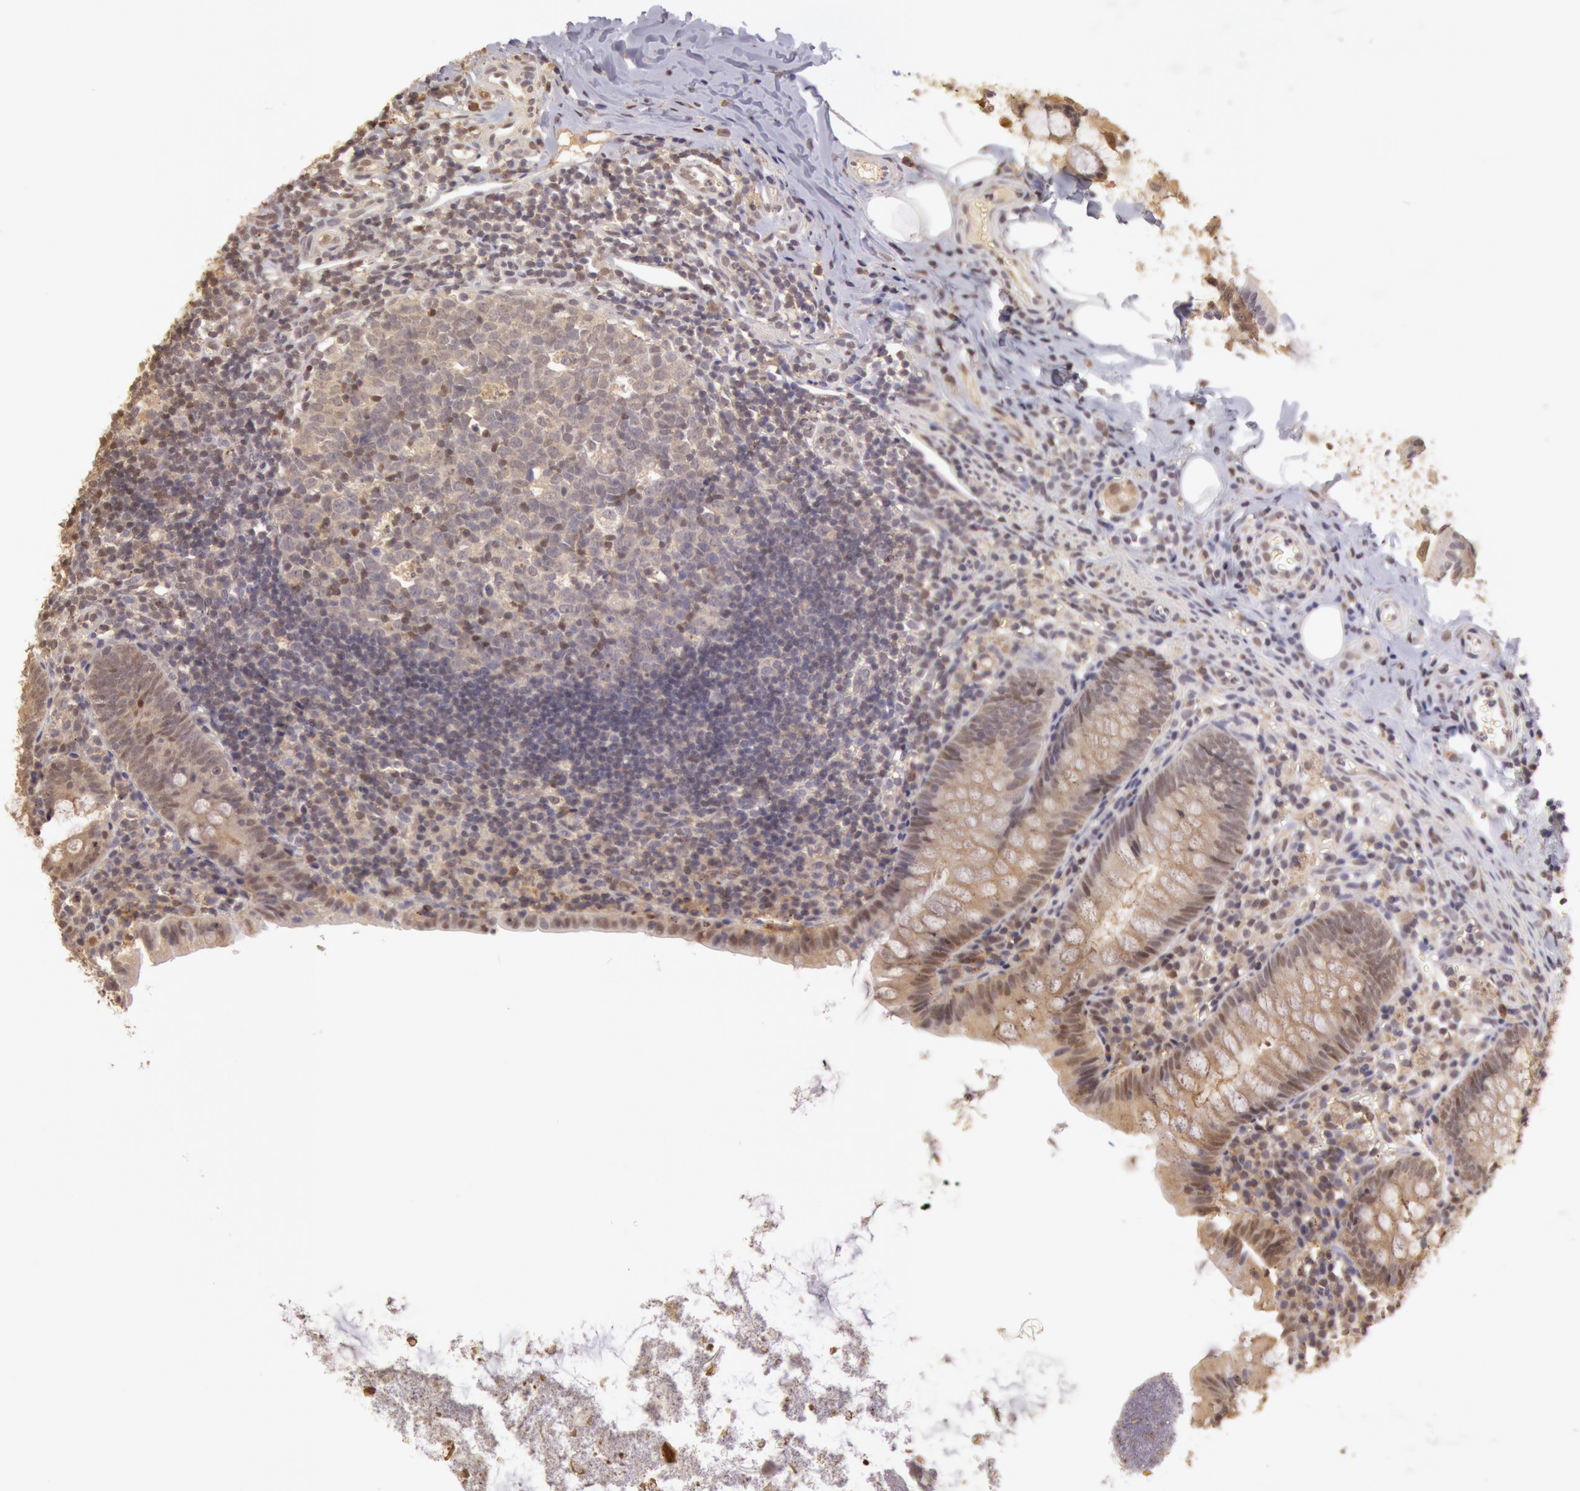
{"staining": {"intensity": "weak", "quantity": ">75%", "location": "cytoplasmic/membranous"}, "tissue": "appendix", "cell_type": "Glandular cells", "image_type": "normal", "snomed": [{"axis": "morphology", "description": "Normal tissue, NOS"}, {"axis": "topography", "description": "Appendix"}], "caption": "A high-resolution histopathology image shows immunohistochemistry (IHC) staining of unremarkable appendix, which shows weak cytoplasmic/membranous expression in approximately >75% of glandular cells. Using DAB (brown) and hematoxylin (blue) stains, captured at high magnification using brightfield microscopy.", "gene": "SOD1", "patient": {"sex": "female", "age": 9}}